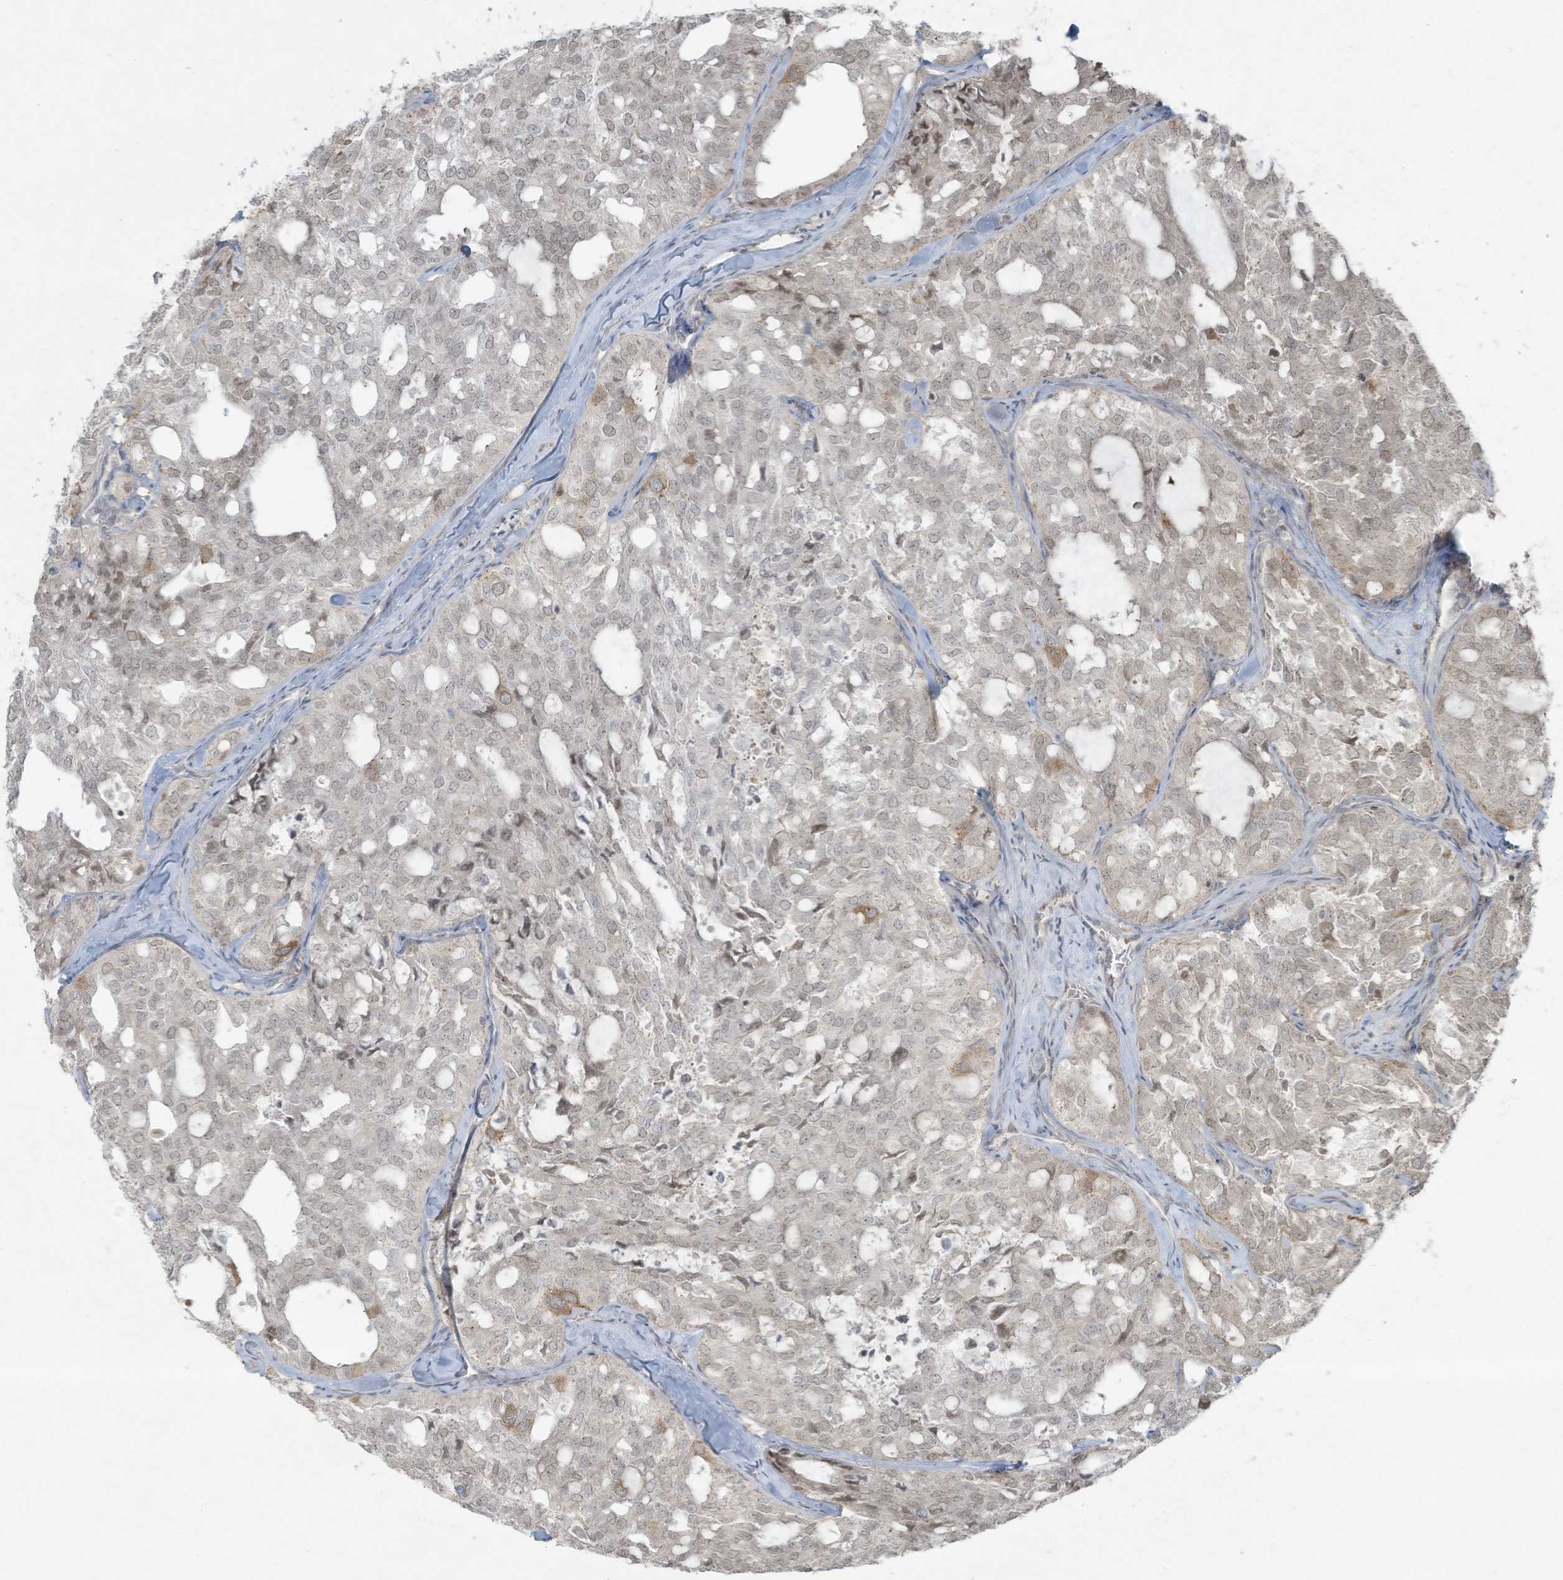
{"staining": {"intensity": "weak", "quantity": "<25%", "location": "nuclear"}, "tissue": "thyroid cancer", "cell_type": "Tumor cells", "image_type": "cancer", "snomed": [{"axis": "morphology", "description": "Follicular adenoma carcinoma, NOS"}, {"axis": "topography", "description": "Thyroid gland"}], "caption": "An IHC image of thyroid follicular adenoma carcinoma is shown. There is no staining in tumor cells of thyroid follicular adenoma carcinoma.", "gene": "ZNF263", "patient": {"sex": "male", "age": 75}}